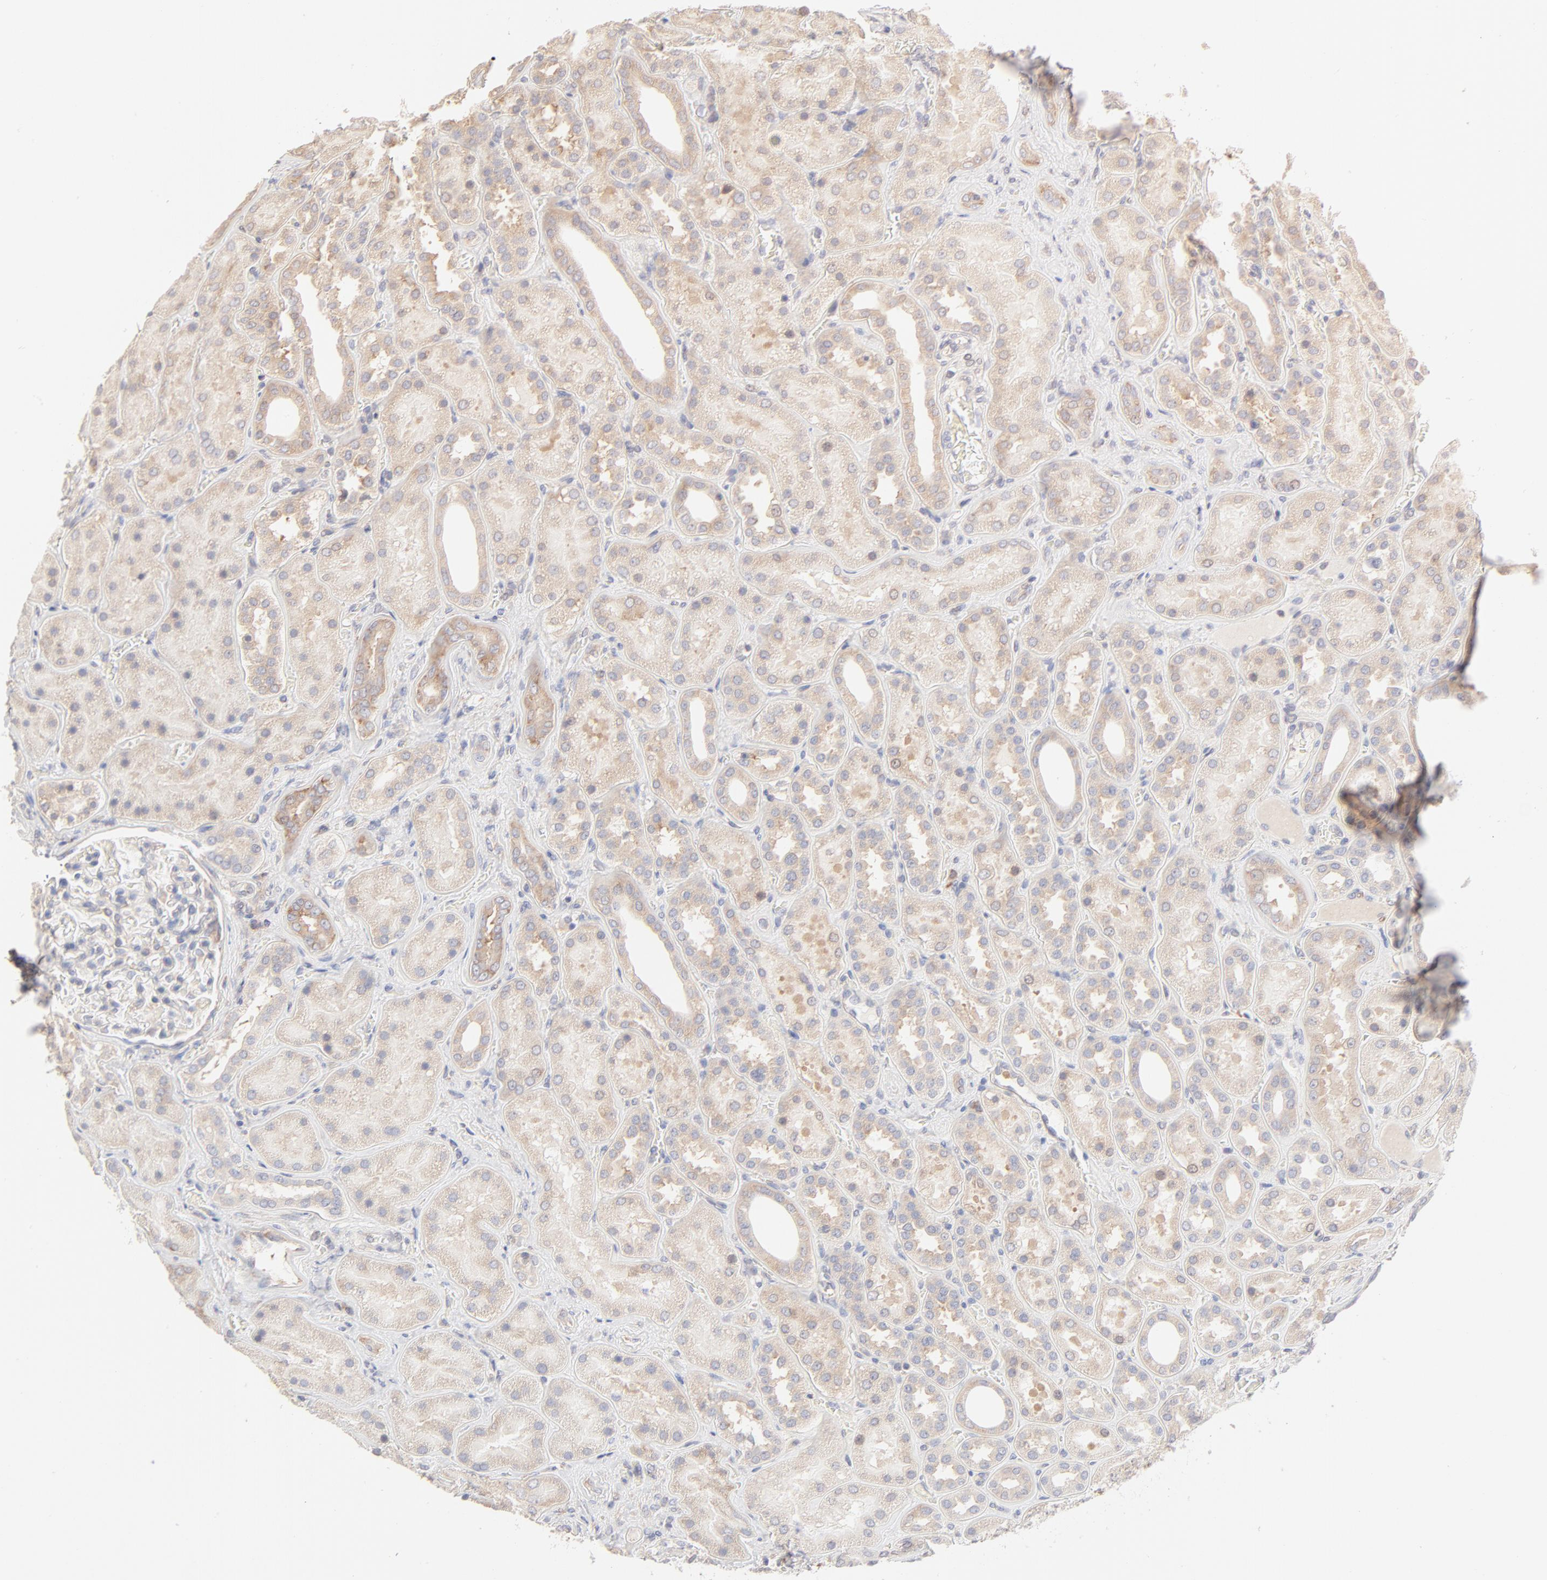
{"staining": {"intensity": "weak", "quantity": "<25%", "location": "cytoplasmic/membranous"}, "tissue": "kidney", "cell_type": "Cells in glomeruli", "image_type": "normal", "snomed": [{"axis": "morphology", "description": "Normal tissue, NOS"}, {"axis": "topography", "description": "Kidney"}], "caption": "High magnification brightfield microscopy of benign kidney stained with DAB (3,3'-diaminobenzidine) (brown) and counterstained with hematoxylin (blue): cells in glomeruli show no significant staining. (DAB (3,3'-diaminobenzidine) immunohistochemistry visualized using brightfield microscopy, high magnification).", "gene": "RPS21", "patient": {"sex": "male", "age": 28}}